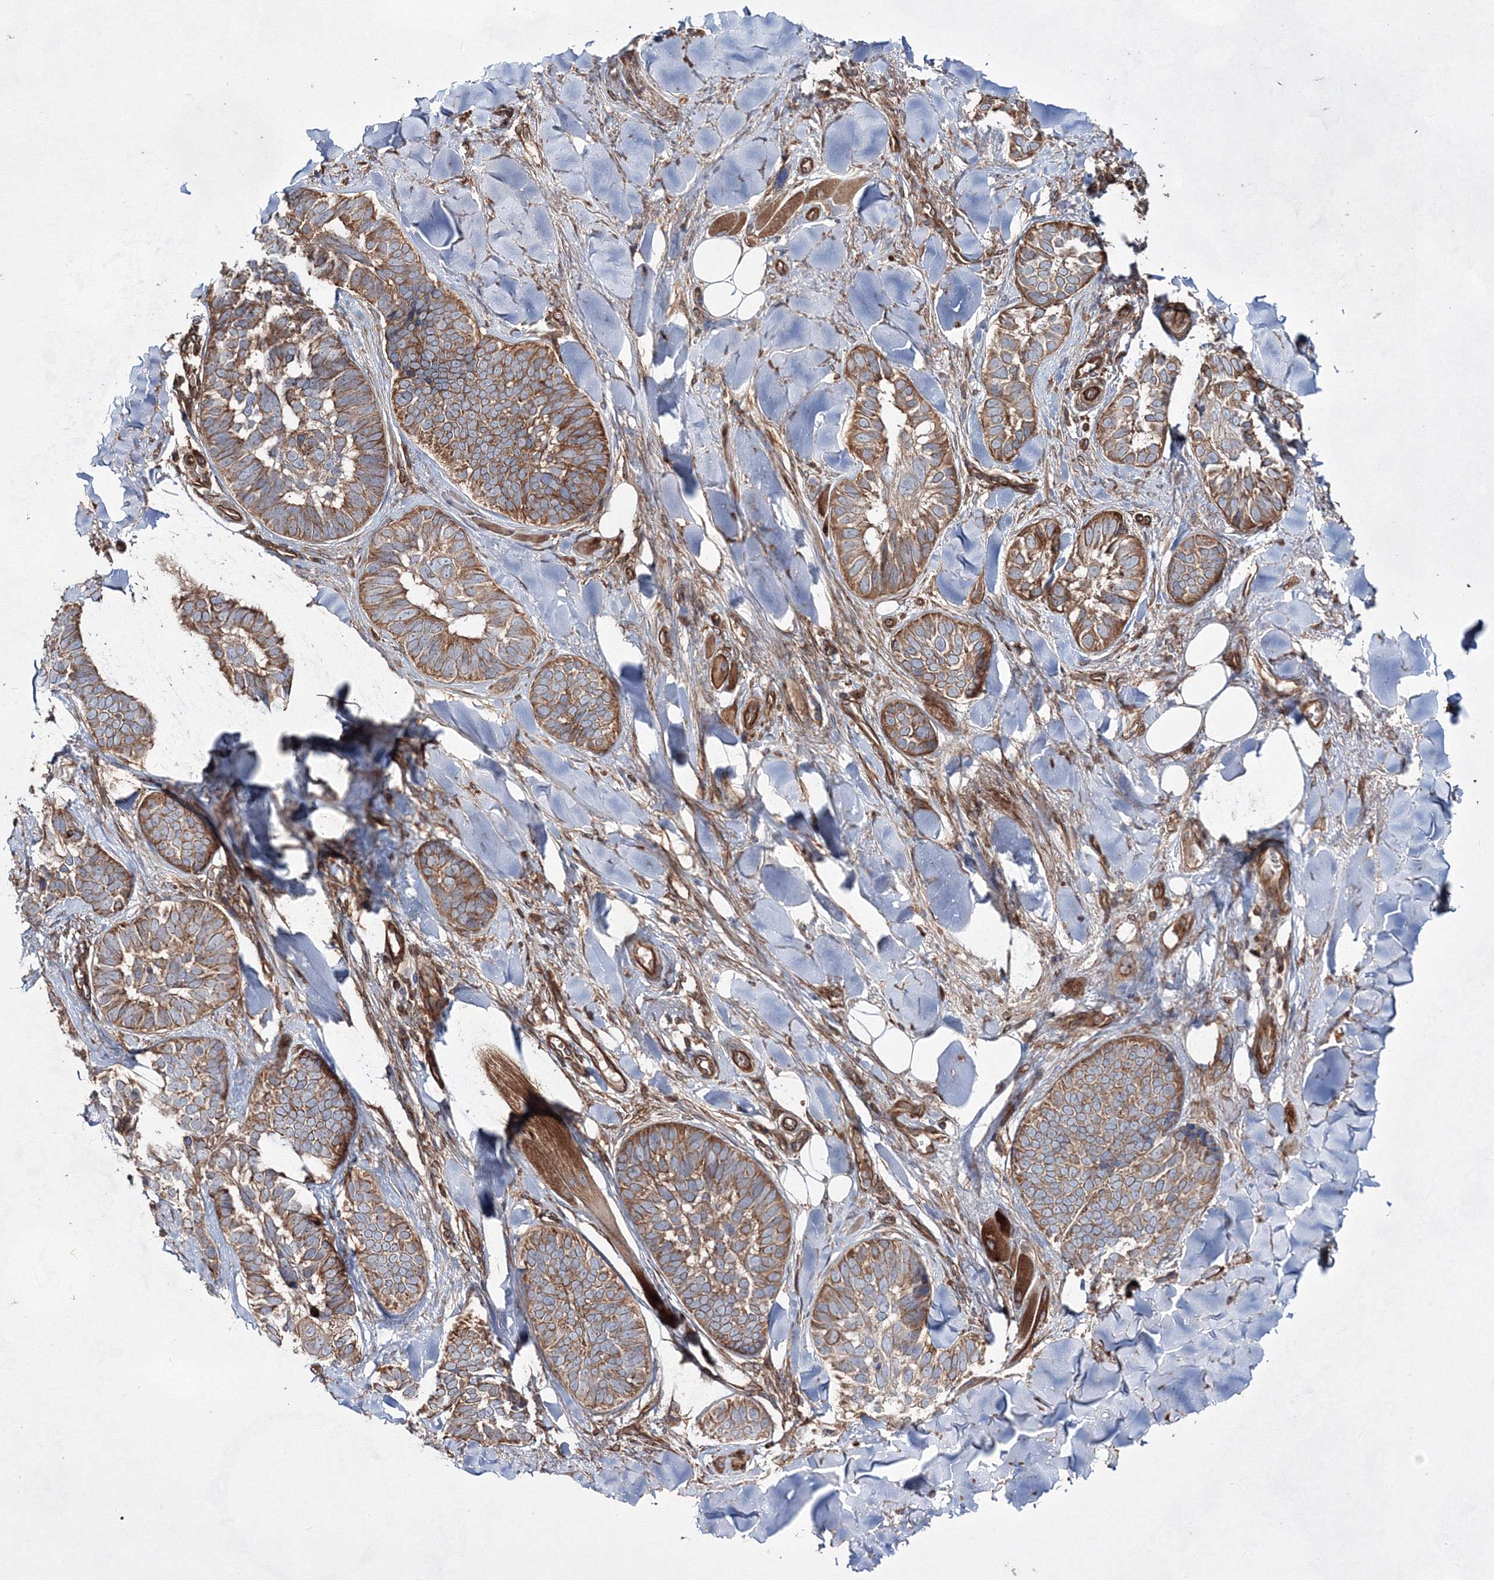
{"staining": {"intensity": "moderate", "quantity": ">75%", "location": "cytoplasmic/membranous"}, "tissue": "skin cancer", "cell_type": "Tumor cells", "image_type": "cancer", "snomed": [{"axis": "morphology", "description": "Basal cell carcinoma"}, {"axis": "topography", "description": "Skin"}], "caption": "Moderate cytoplasmic/membranous staining is identified in about >75% of tumor cells in skin basal cell carcinoma. The protein is stained brown, and the nuclei are stained in blue (DAB (3,3'-diaminobenzidine) IHC with brightfield microscopy, high magnification).", "gene": "EXOC6", "patient": {"sex": "male", "age": 62}}